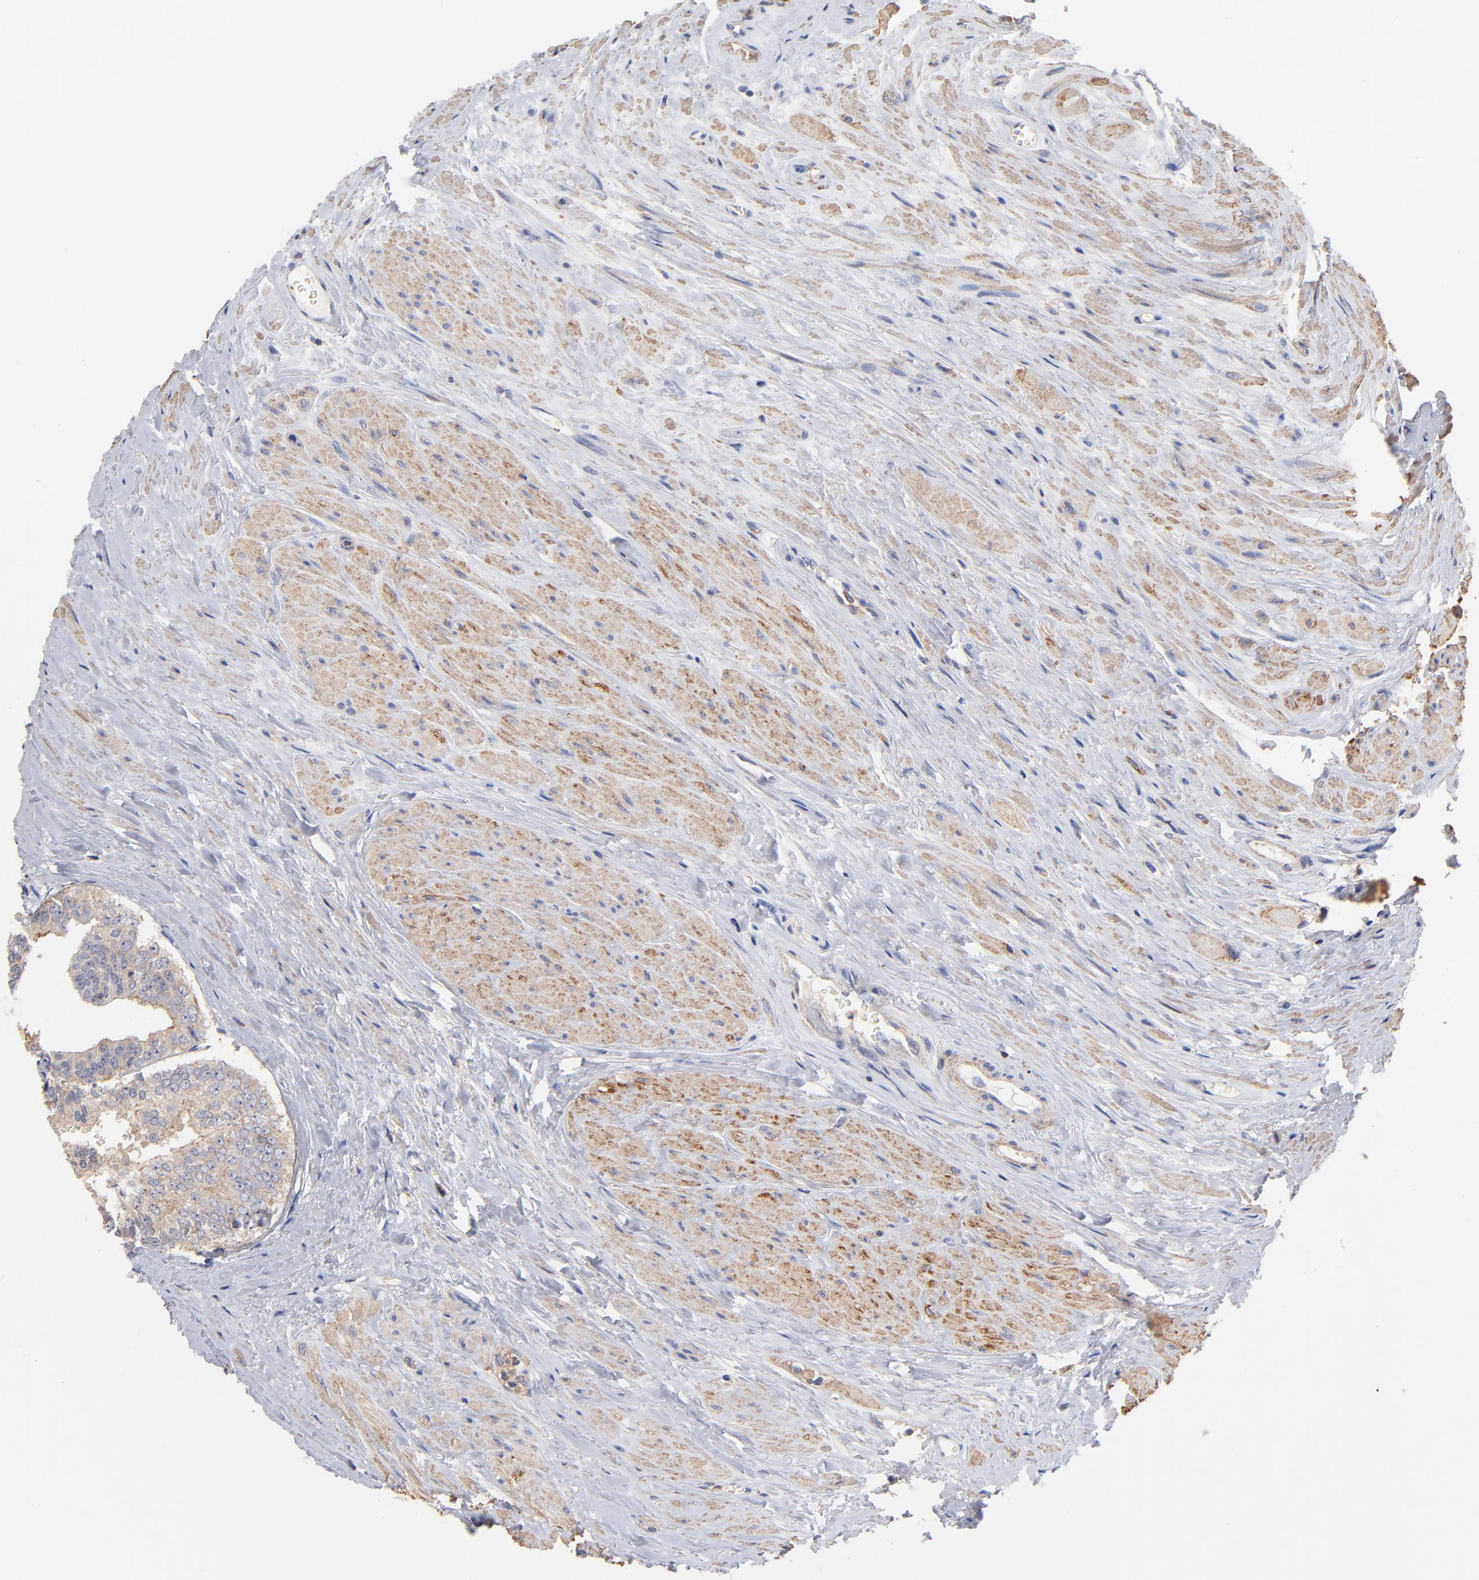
{"staining": {"intensity": "weak", "quantity": "25%-75%", "location": "cytoplasmic/membranous"}, "tissue": "prostate cancer", "cell_type": "Tumor cells", "image_type": "cancer", "snomed": [{"axis": "morphology", "description": "Adenocarcinoma, Medium grade"}, {"axis": "topography", "description": "Prostate"}], "caption": "A high-resolution histopathology image shows immunohistochemistry staining of prostate adenocarcinoma (medium-grade), which exhibits weak cytoplasmic/membranous positivity in approximately 25%-75% of tumor cells.", "gene": "ASL", "patient": {"sex": "male", "age": 79}}